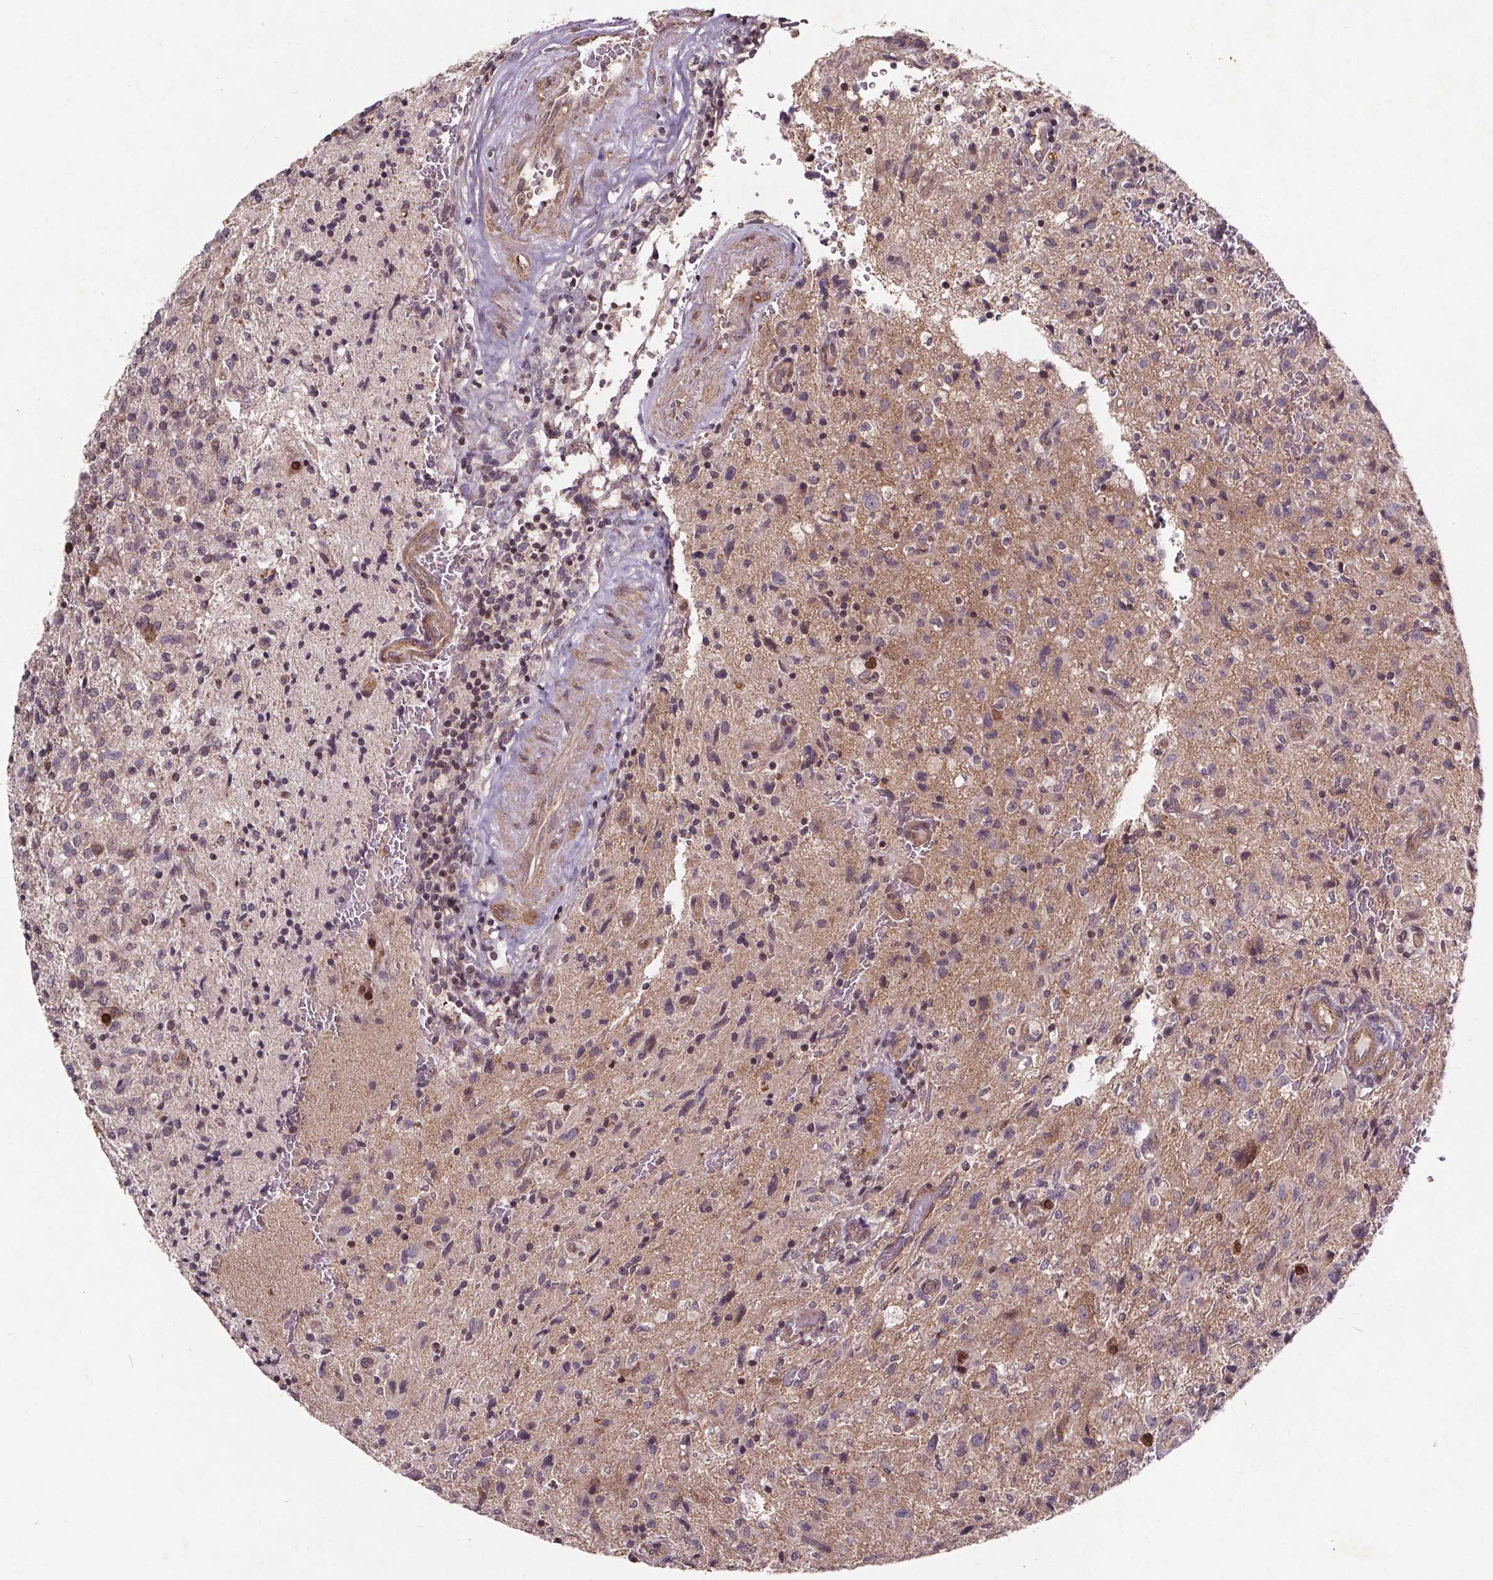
{"staining": {"intensity": "negative", "quantity": "none", "location": "none"}, "tissue": "glioma", "cell_type": "Tumor cells", "image_type": "cancer", "snomed": [{"axis": "morphology", "description": "Glioma, malignant, High grade"}, {"axis": "topography", "description": "Brain"}], "caption": "Tumor cells show no significant protein staining in malignant glioma (high-grade).", "gene": "STRN3", "patient": {"sex": "male", "age": 68}}